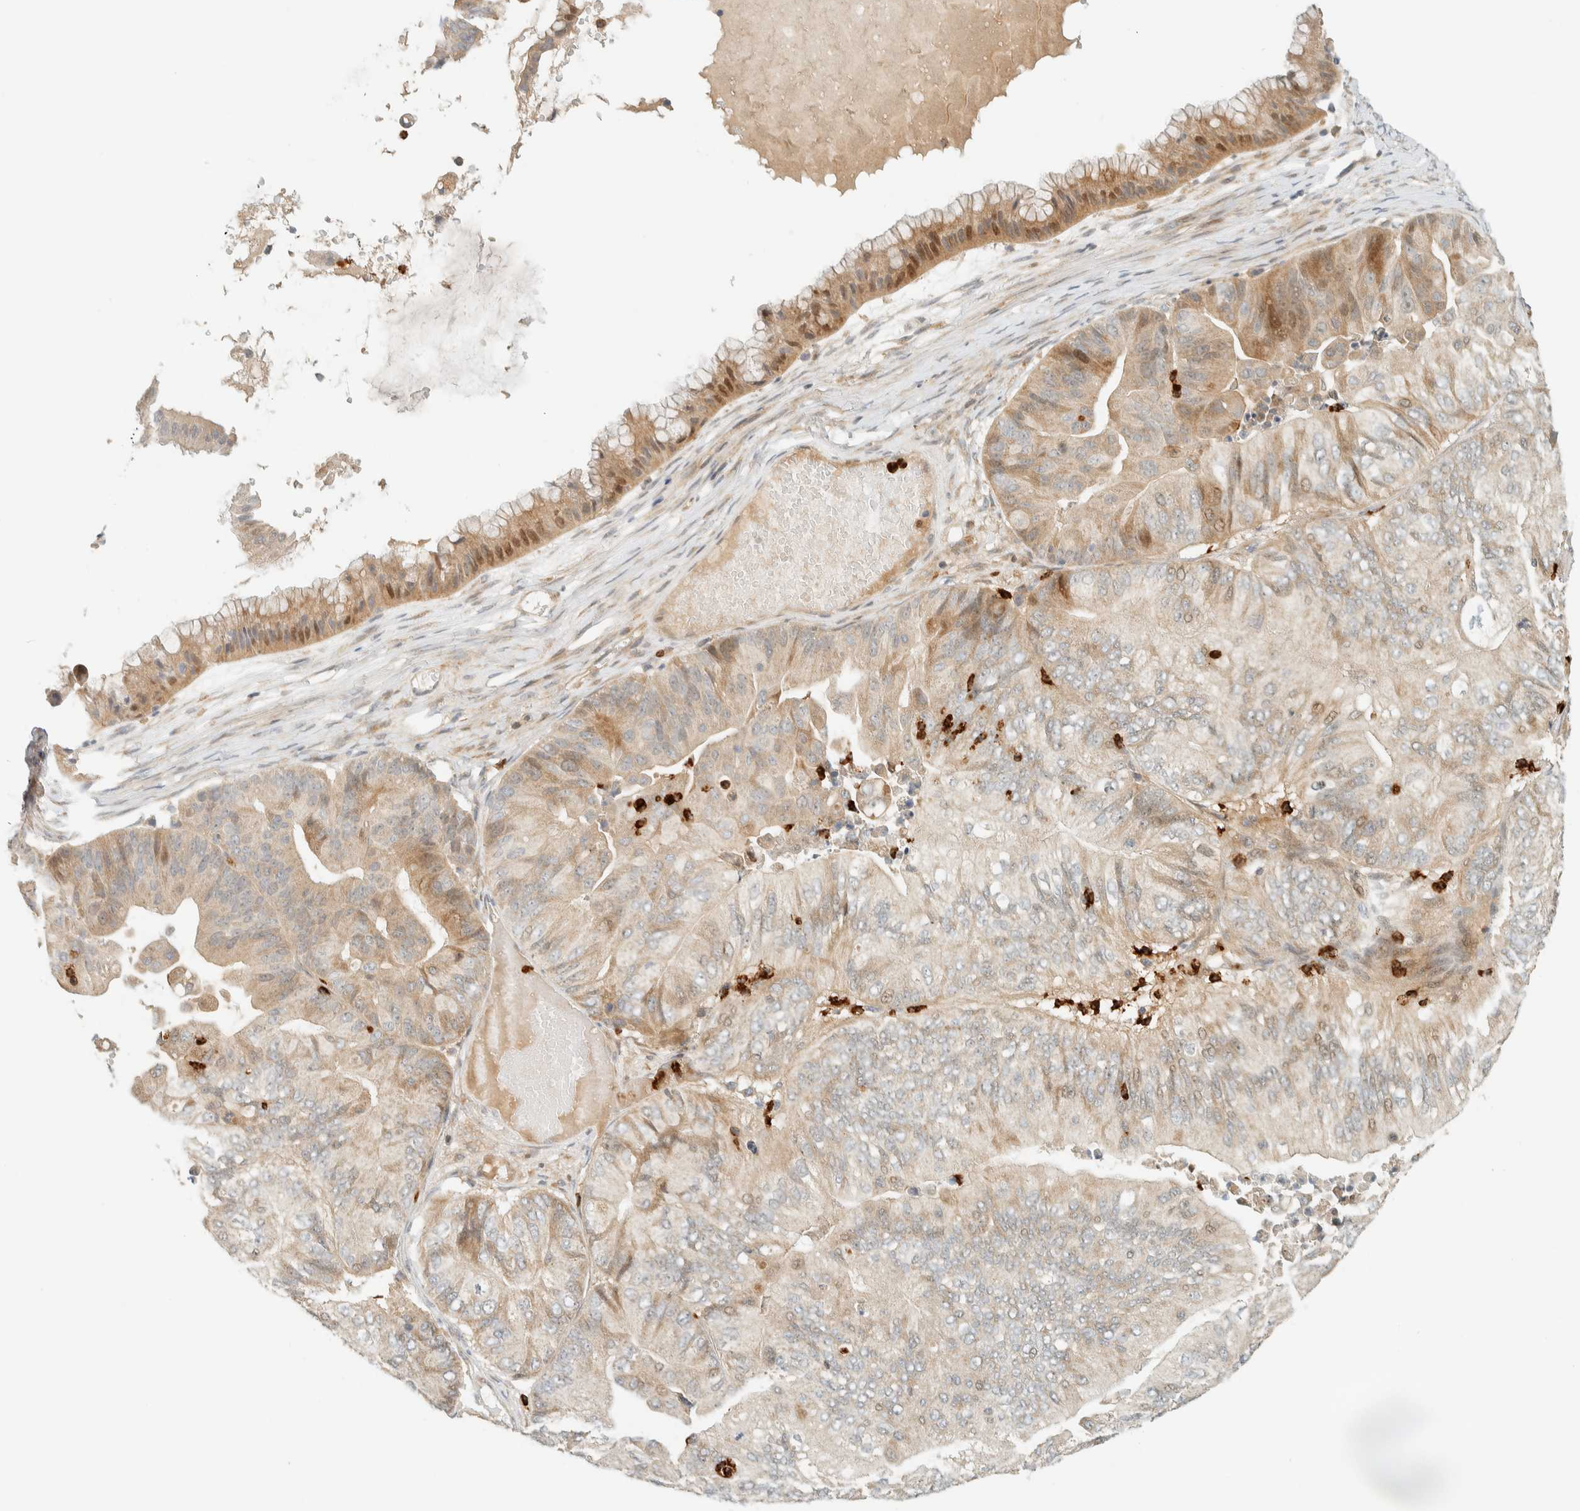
{"staining": {"intensity": "moderate", "quantity": "<25%", "location": "cytoplasmic/membranous,nuclear"}, "tissue": "ovarian cancer", "cell_type": "Tumor cells", "image_type": "cancer", "snomed": [{"axis": "morphology", "description": "Cystadenocarcinoma, mucinous, NOS"}, {"axis": "topography", "description": "Ovary"}], "caption": "Brown immunohistochemical staining in human ovarian cancer shows moderate cytoplasmic/membranous and nuclear staining in approximately <25% of tumor cells. Using DAB (3,3'-diaminobenzidine) (brown) and hematoxylin (blue) stains, captured at high magnification using brightfield microscopy.", "gene": "CCDC171", "patient": {"sex": "female", "age": 61}}